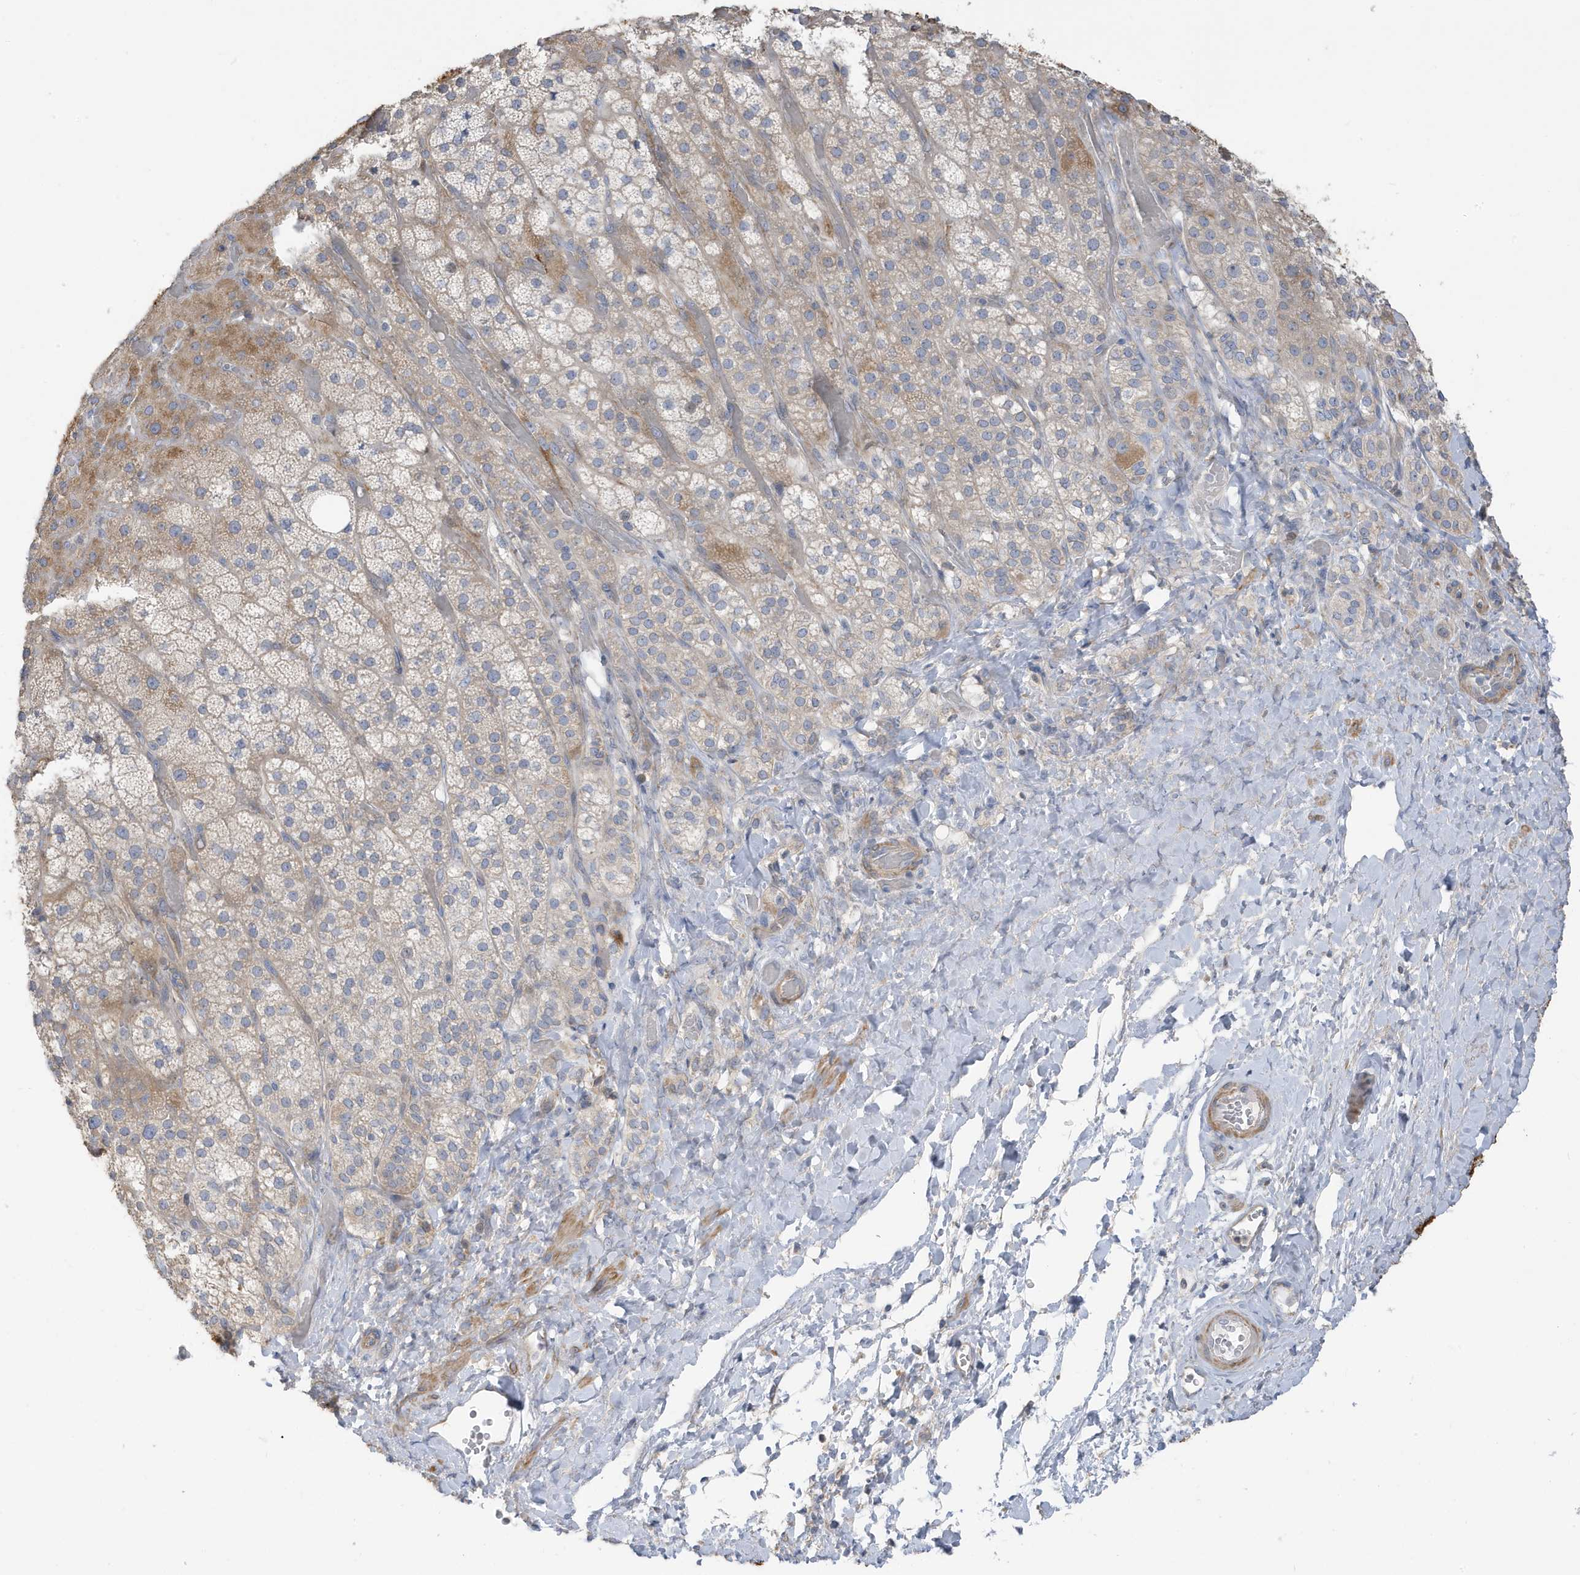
{"staining": {"intensity": "moderate", "quantity": "25%-75%", "location": "cytoplasmic/membranous"}, "tissue": "adrenal gland", "cell_type": "Glandular cells", "image_type": "normal", "snomed": [{"axis": "morphology", "description": "Normal tissue, NOS"}, {"axis": "topography", "description": "Adrenal gland"}], "caption": "Moderate cytoplasmic/membranous protein staining is present in about 25%-75% of glandular cells in adrenal gland. (brown staining indicates protein expression, while blue staining denotes nuclei).", "gene": "ATP13A5", "patient": {"sex": "male", "age": 57}}